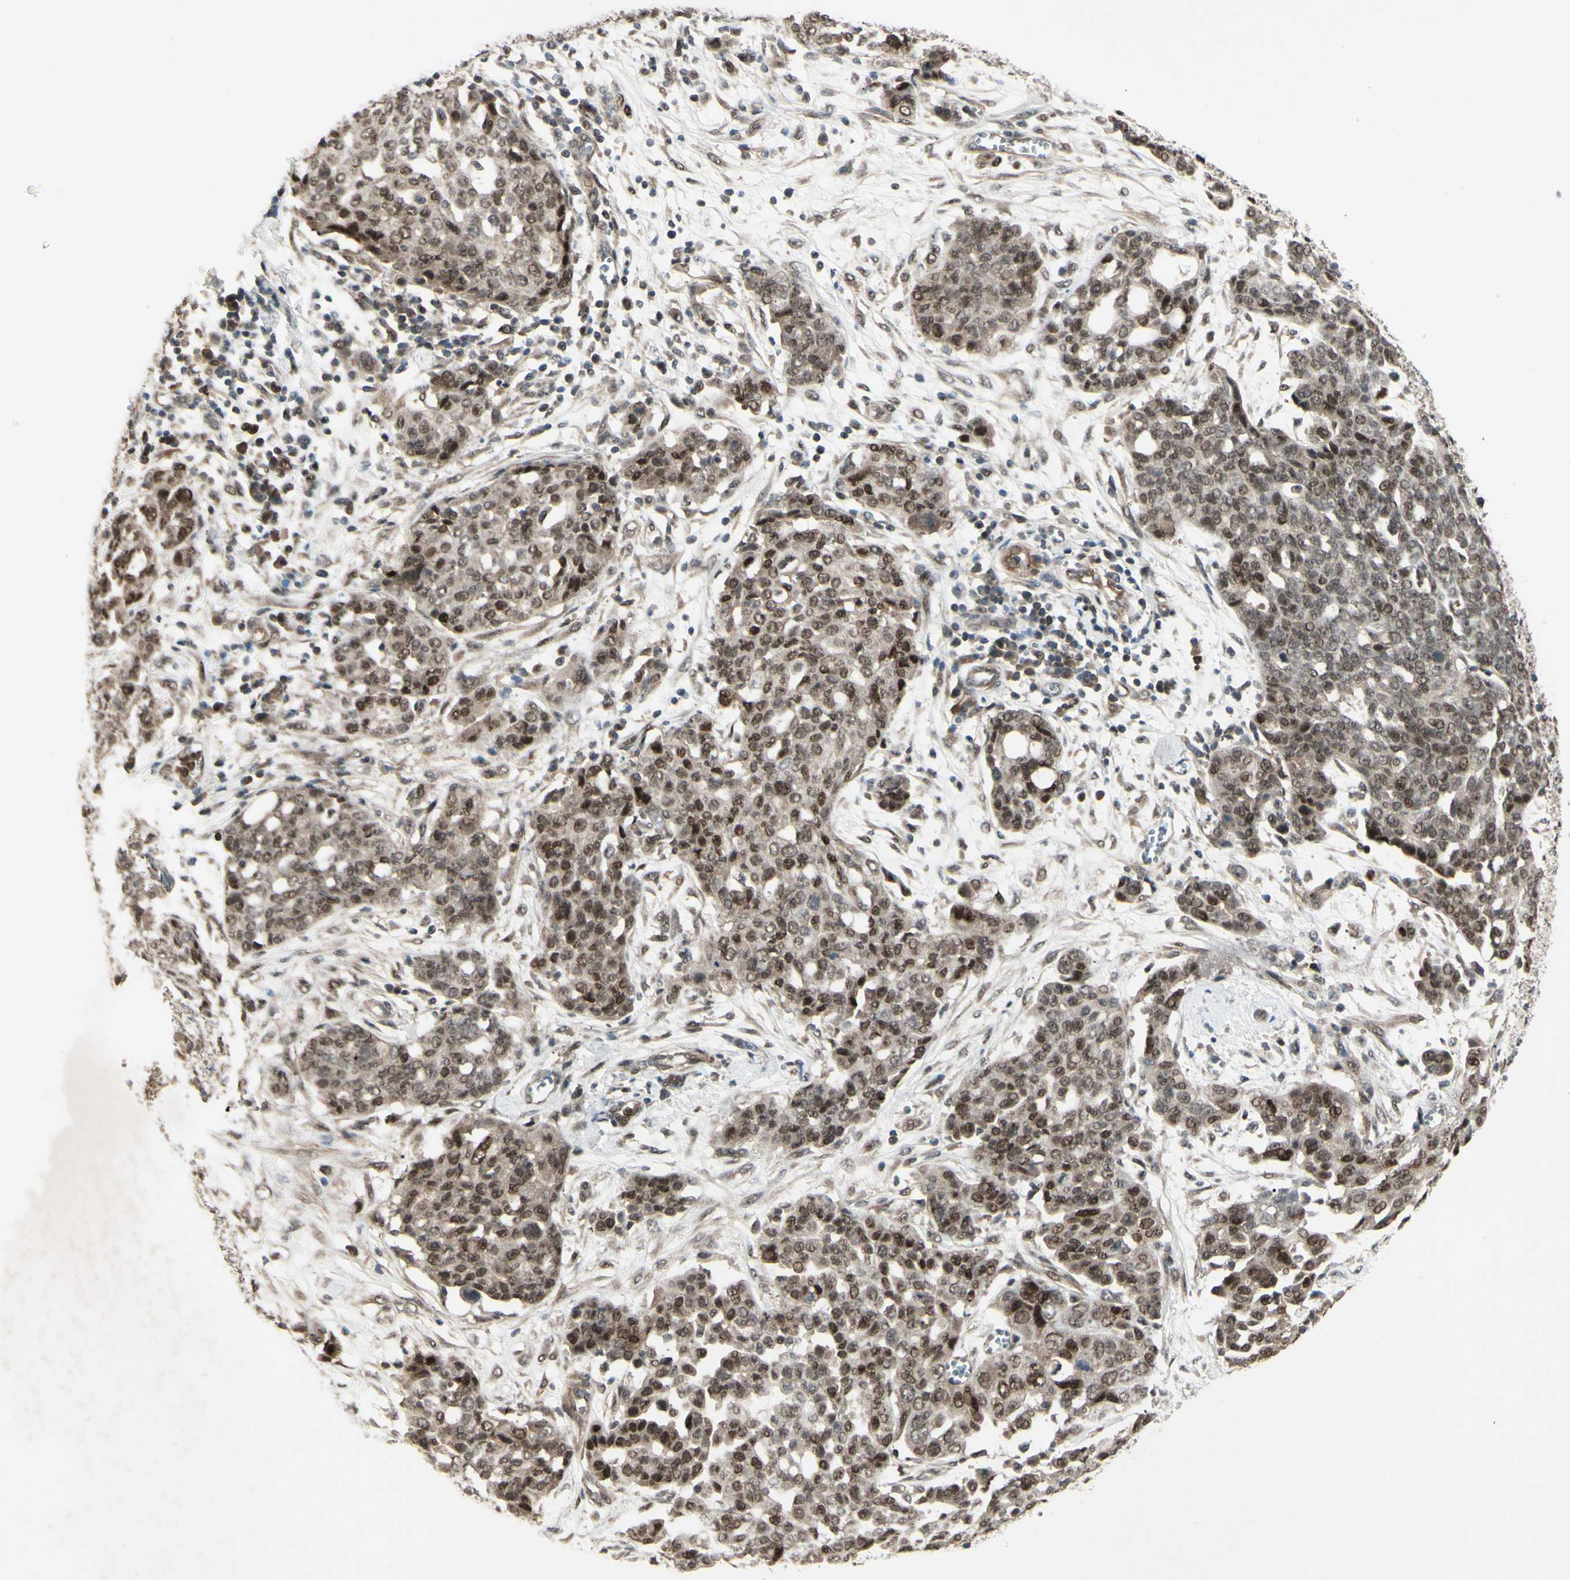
{"staining": {"intensity": "moderate", "quantity": ">75%", "location": "cytoplasmic/membranous,nuclear"}, "tissue": "ovarian cancer", "cell_type": "Tumor cells", "image_type": "cancer", "snomed": [{"axis": "morphology", "description": "Cystadenocarcinoma, serous, NOS"}, {"axis": "topography", "description": "Soft tissue"}, {"axis": "topography", "description": "Ovary"}], "caption": "This is a histology image of immunohistochemistry (IHC) staining of serous cystadenocarcinoma (ovarian), which shows moderate positivity in the cytoplasmic/membranous and nuclear of tumor cells.", "gene": "MLF2", "patient": {"sex": "female", "age": 57}}